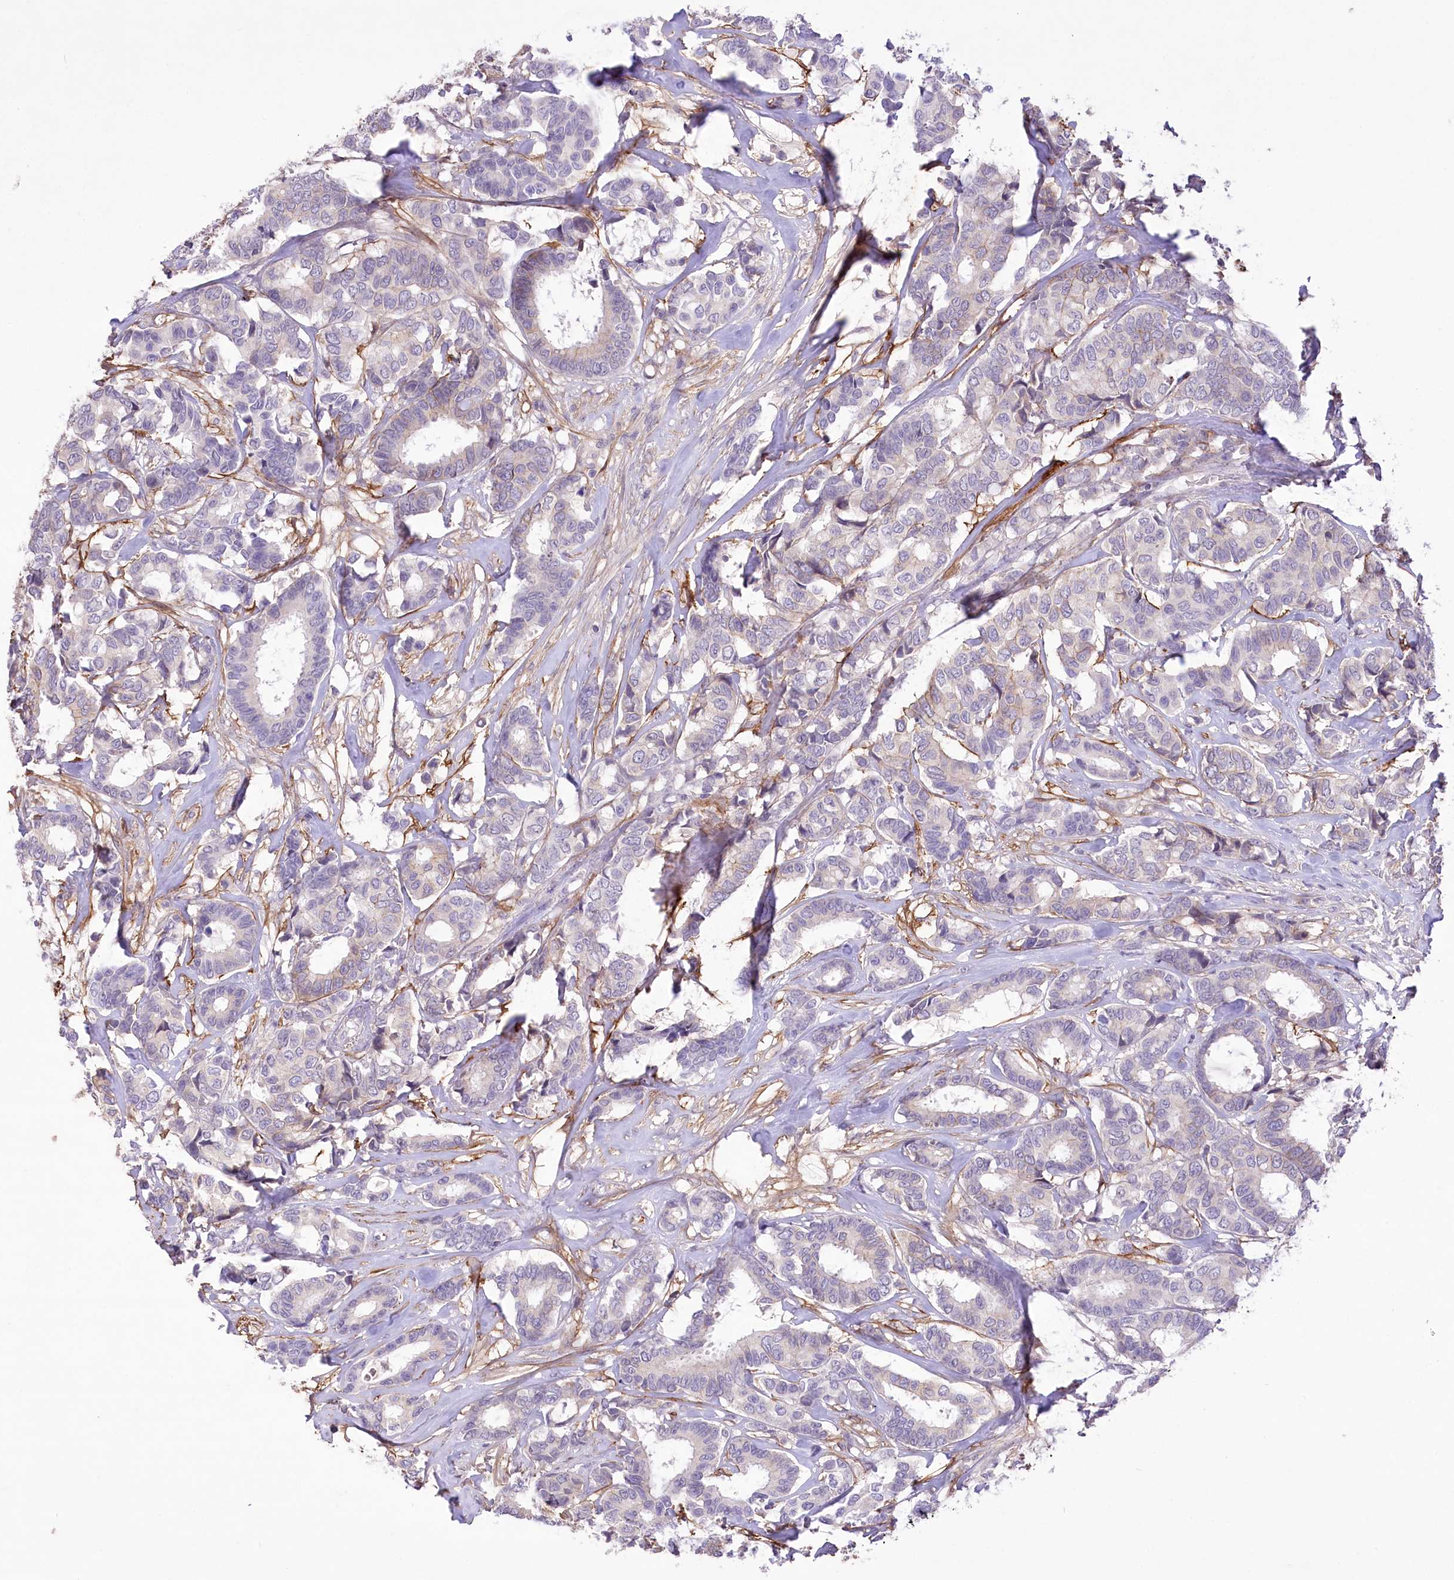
{"staining": {"intensity": "negative", "quantity": "none", "location": "none"}, "tissue": "breast cancer", "cell_type": "Tumor cells", "image_type": "cancer", "snomed": [{"axis": "morphology", "description": "Duct carcinoma"}, {"axis": "topography", "description": "Breast"}], "caption": "Breast cancer stained for a protein using IHC reveals no positivity tumor cells.", "gene": "ENPP1", "patient": {"sex": "female", "age": 87}}